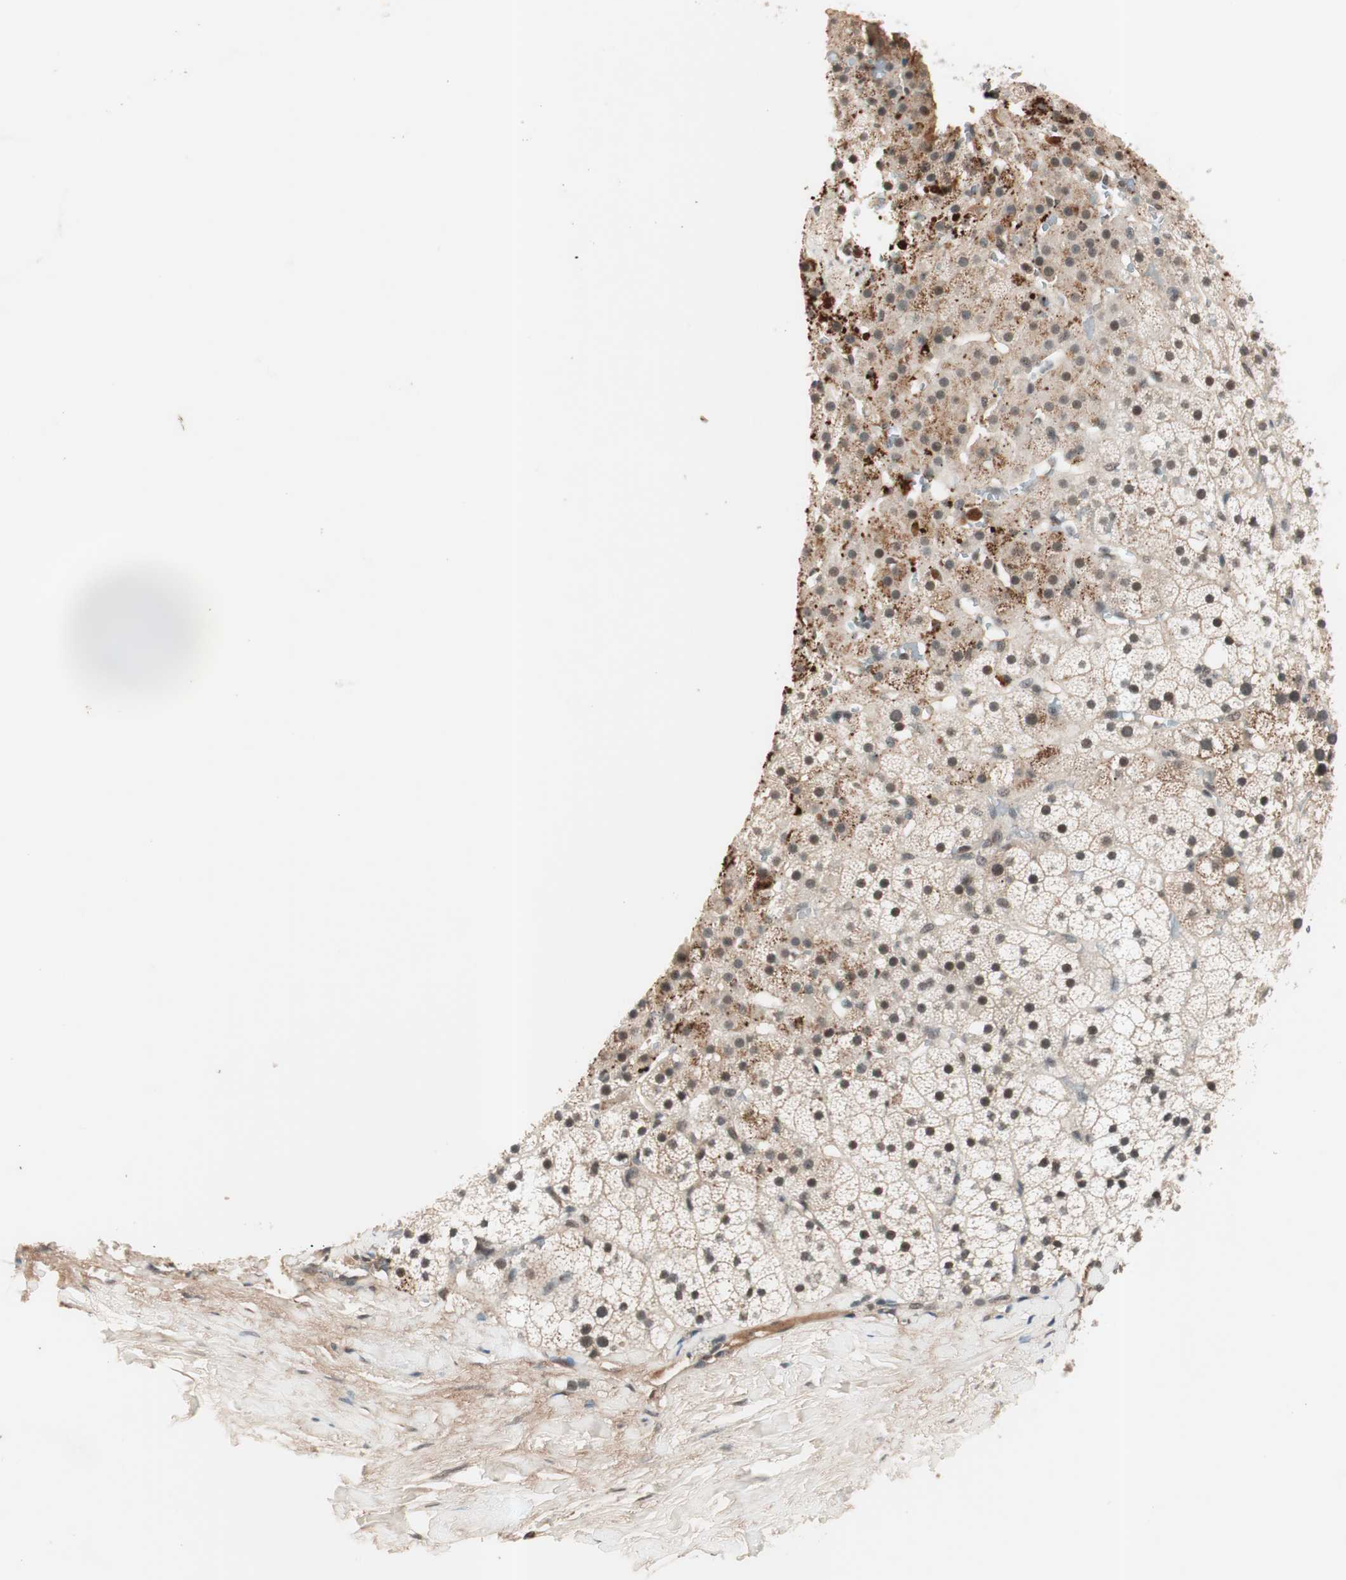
{"staining": {"intensity": "moderate", "quantity": "25%-75%", "location": "cytoplasmic/membranous"}, "tissue": "adrenal gland", "cell_type": "Glandular cells", "image_type": "normal", "snomed": [{"axis": "morphology", "description": "Normal tissue, NOS"}, {"axis": "topography", "description": "Adrenal gland"}], "caption": "Unremarkable adrenal gland was stained to show a protein in brown. There is medium levels of moderate cytoplasmic/membranous staining in approximately 25%-75% of glandular cells. (Stains: DAB (3,3'-diaminobenzidine) in brown, nuclei in blue, Microscopy: brightfield microscopy at high magnification).", "gene": "NFRKB", "patient": {"sex": "male", "age": 35}}